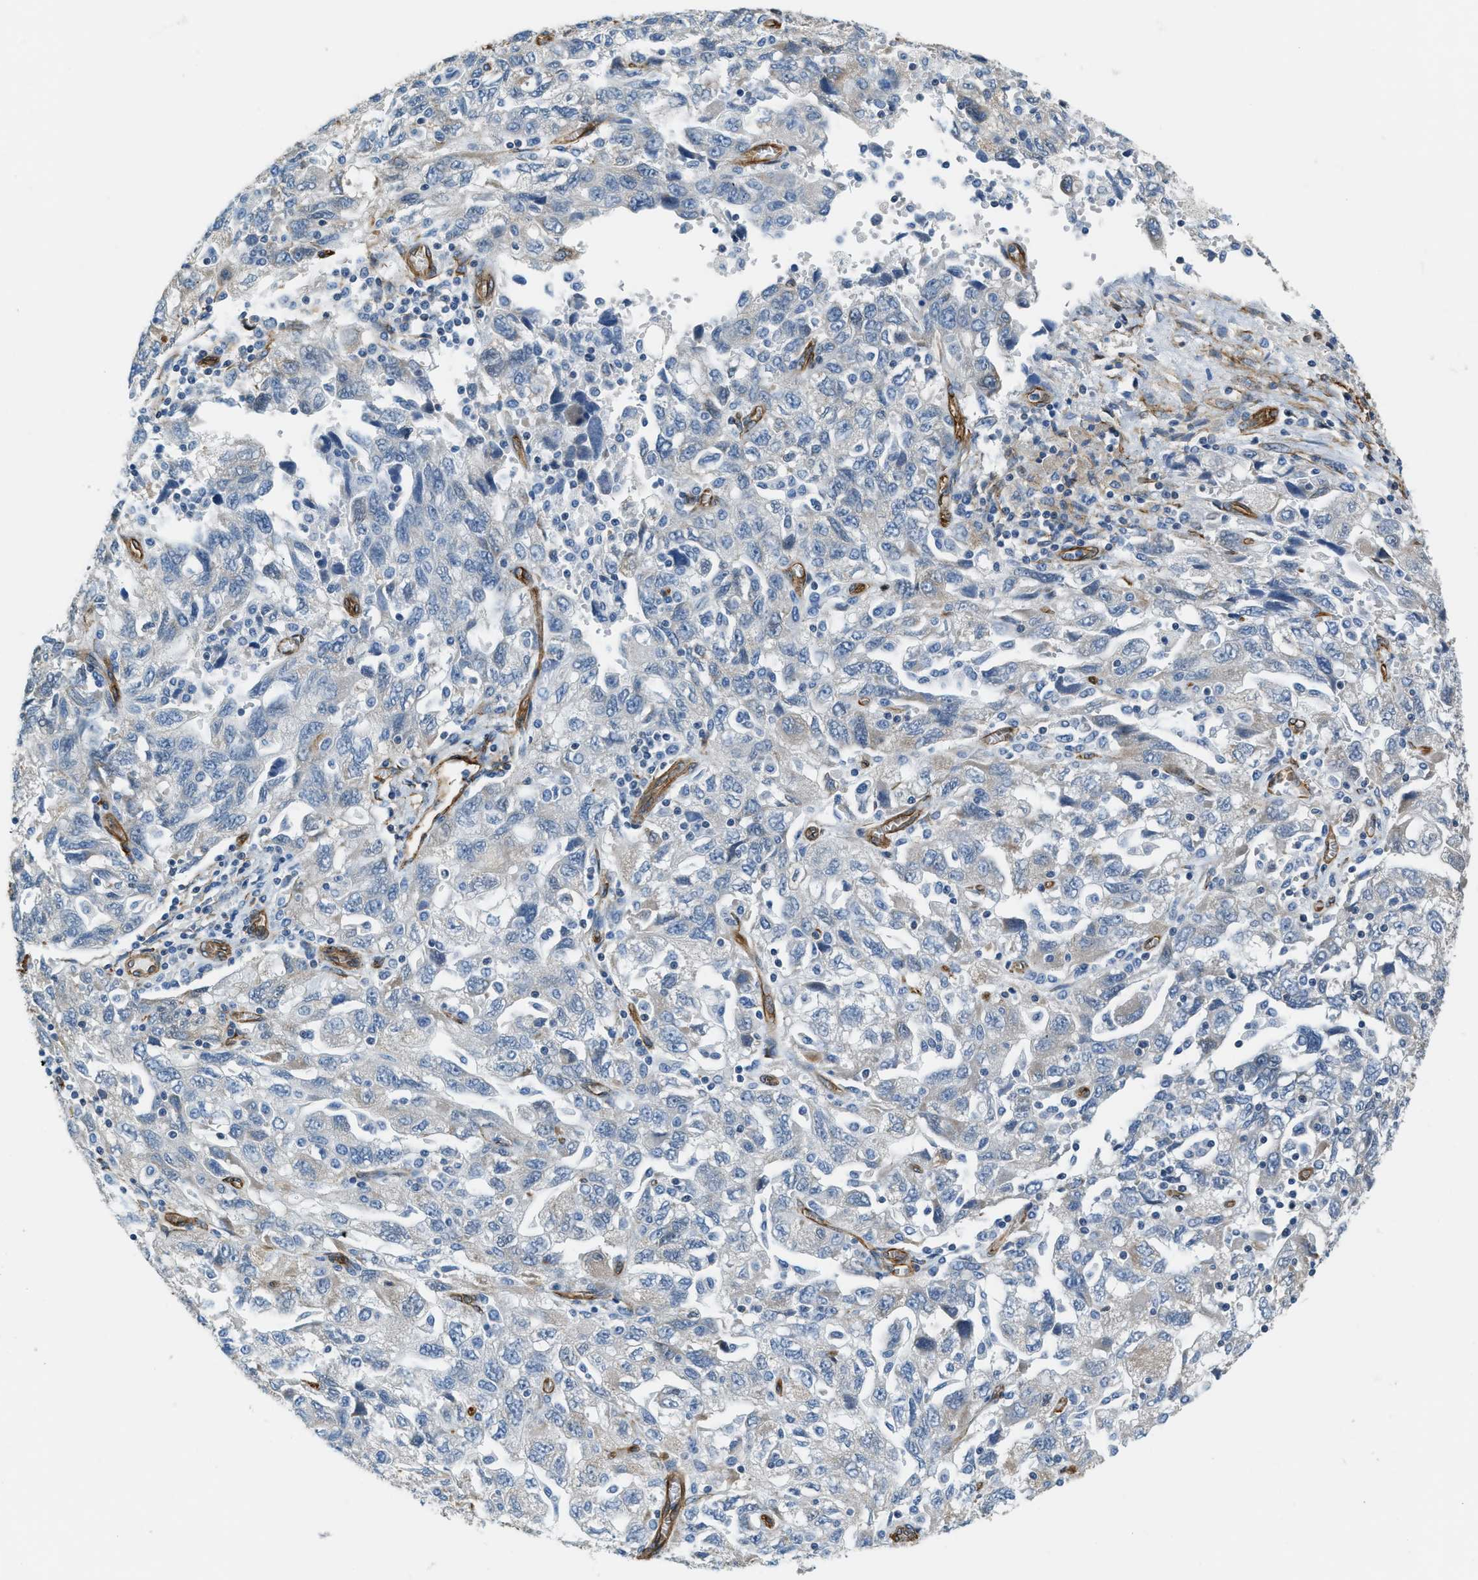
{"staining": {"intensity": "negative", "quantity": "none", "location": "none"}, "tissue": "ovarian cancer", "cell_type": "Tumor cells", "image_type": "cancer", "snomed": [{"axis": "morphology", "description": "Carcinoma, NOS"}, {"axis": "morphology", "description": "Cystadenocarcinoma, serous, NOS"}, {"axis": "topography", "description": "Ovary"}], "caption": "IHC histopathology image of neoplastic tissue: human ovarian cancer stained with DAB (3,3'-diaminobenzidine) exhibits no significant protein positivity in tumor cells.", "gene": "TMEM43", "patient": {"sex": "female", "age": 69}}